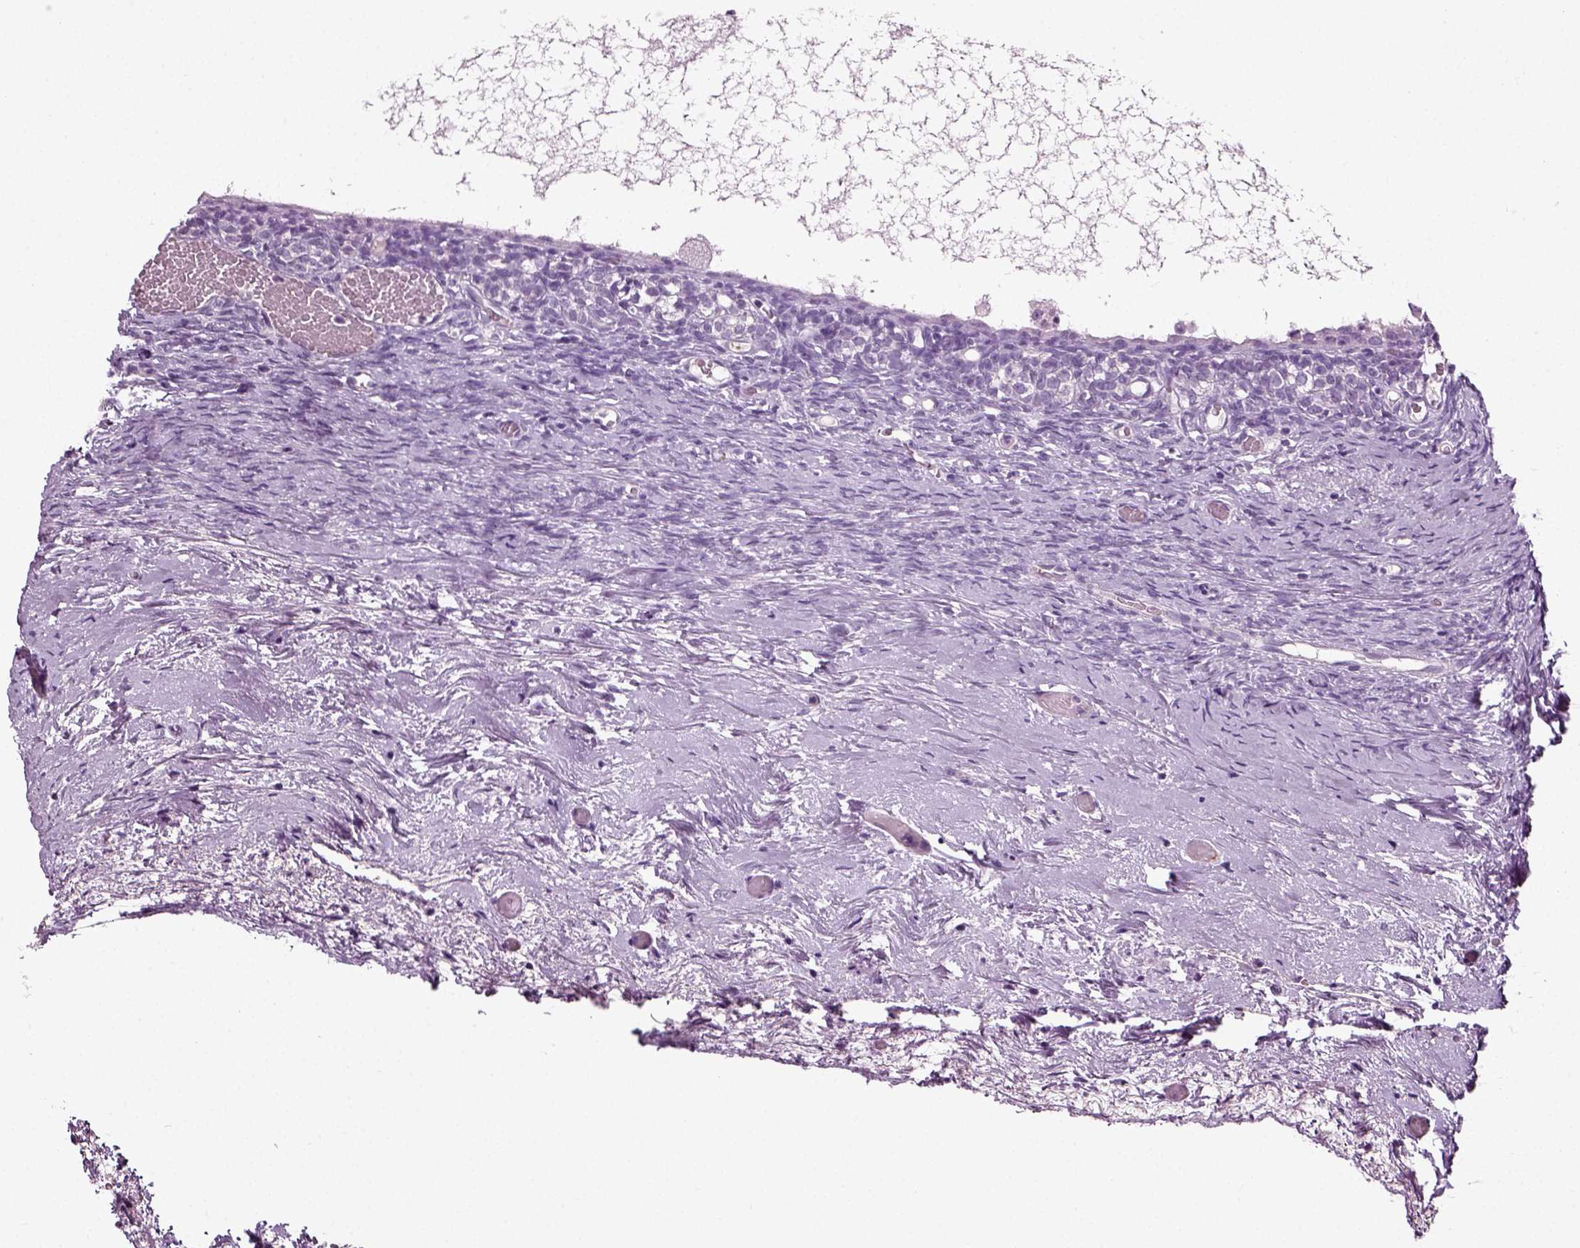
{"staining": {"intensity": "negative", "quantity": "none", "location": "none"}, "tissue": "ovary", "cell_type": "Follicle cells", "image_type": "normal", "snomed": [{"axis": "morphology", "description": "Normal tissue, NOS"}, {"axis": "topography", "description": "Ovary"}], "caption": "This is an IHC image of normal human ovary. There is no staining in follicle cells.", "gene": "DEFB118", "patient": {"sex": "female", "age": 39}}